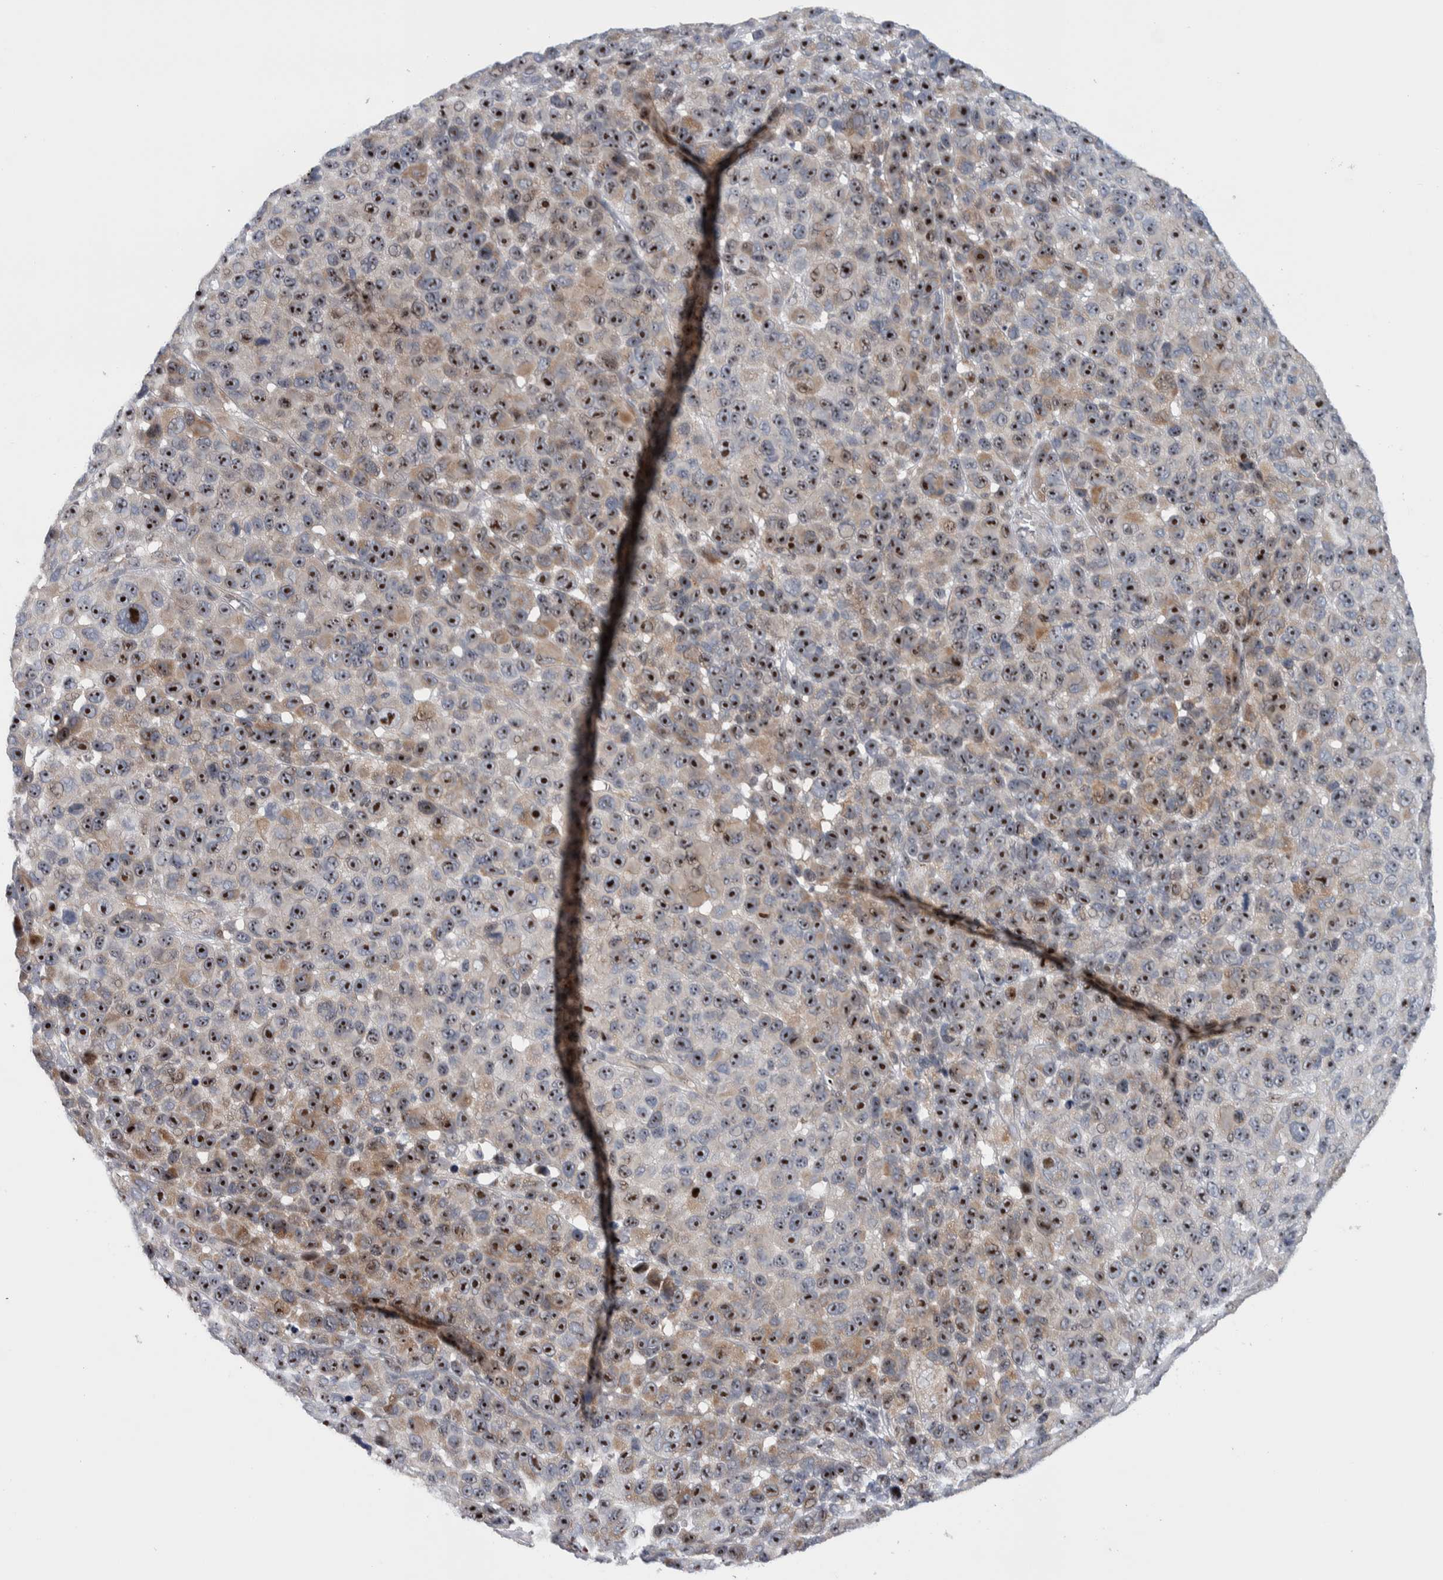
{"staining": {"intensity": "strong", "quantity": ">75%", "location": "nuclear"}, "tissue": "melanoma", "cell_type": "Tumor cells", "image_type": "cancer", "snomed": [{"axis": "morphology", "description": "Malignant melanoma, NOS"}, {"axis": "topography", "description": "Skin"}], "caption": "IHC of human malignant melanoma reveals high levels of strong nuclear positivity in about >75% of tumor cells.", "gene": "PRRG4", "patient": {"sex": "male", "age": 53}}